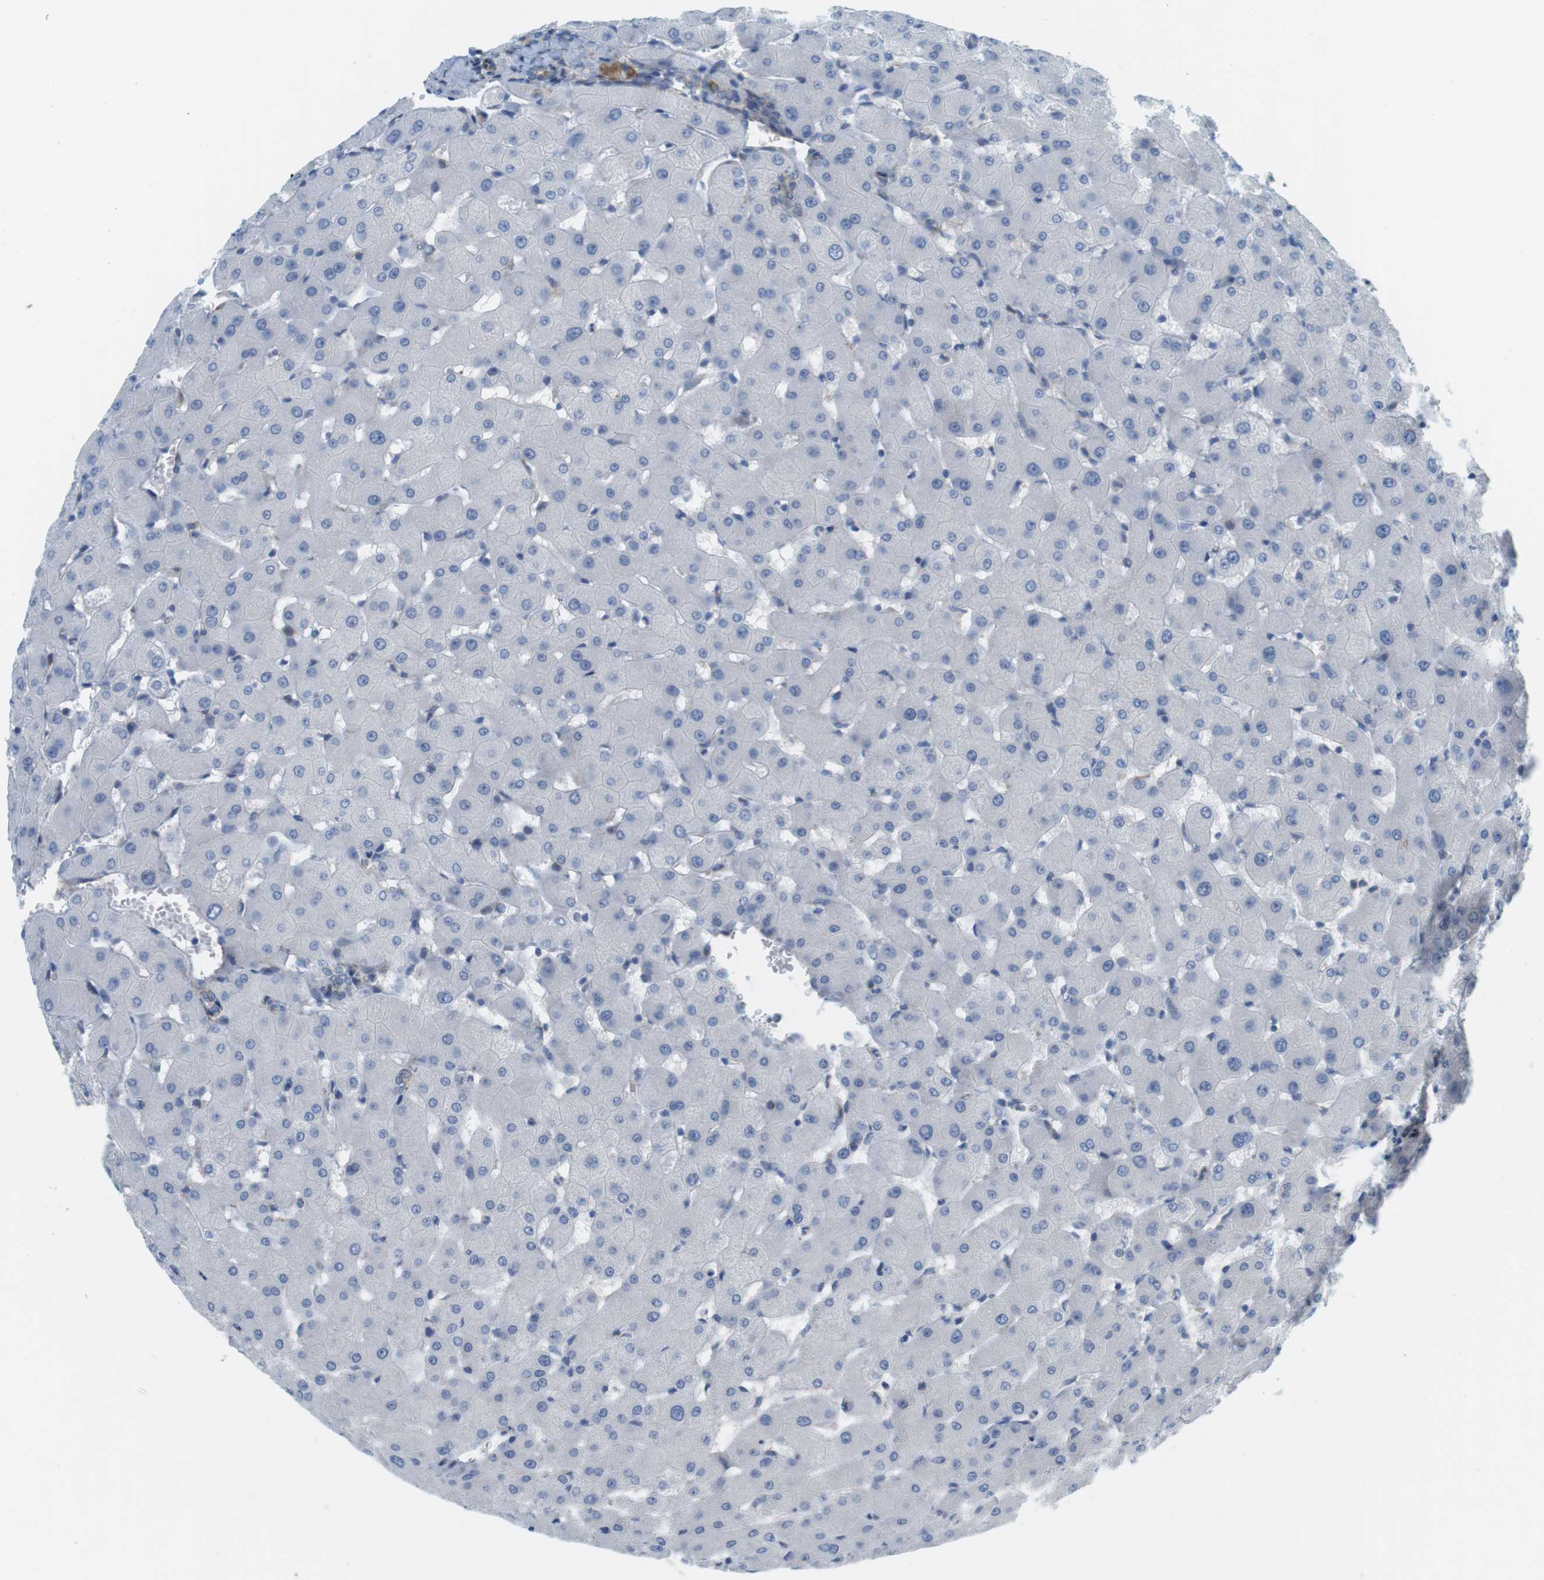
{"staining": {"intensity": "negative", "quantity": "none", "location": "none"}, "tissue": "liver", "cell_type": "Cholangiocytes", "image_type": "normal", "snomed": [{"axis": "morphology", "description": "Normal tissue, NOS"}, {"axis": "topography", "description": "Liver"}], "caption": "Immunohistochemical staining of unremarkable liver displays no significant positivity in cholangiocytes. (DAB immunohistochemistry visualized using brightfield microscopy, high magnification).", "gene": "MYH9", "patient": {"sex": "female", "age": 63}}